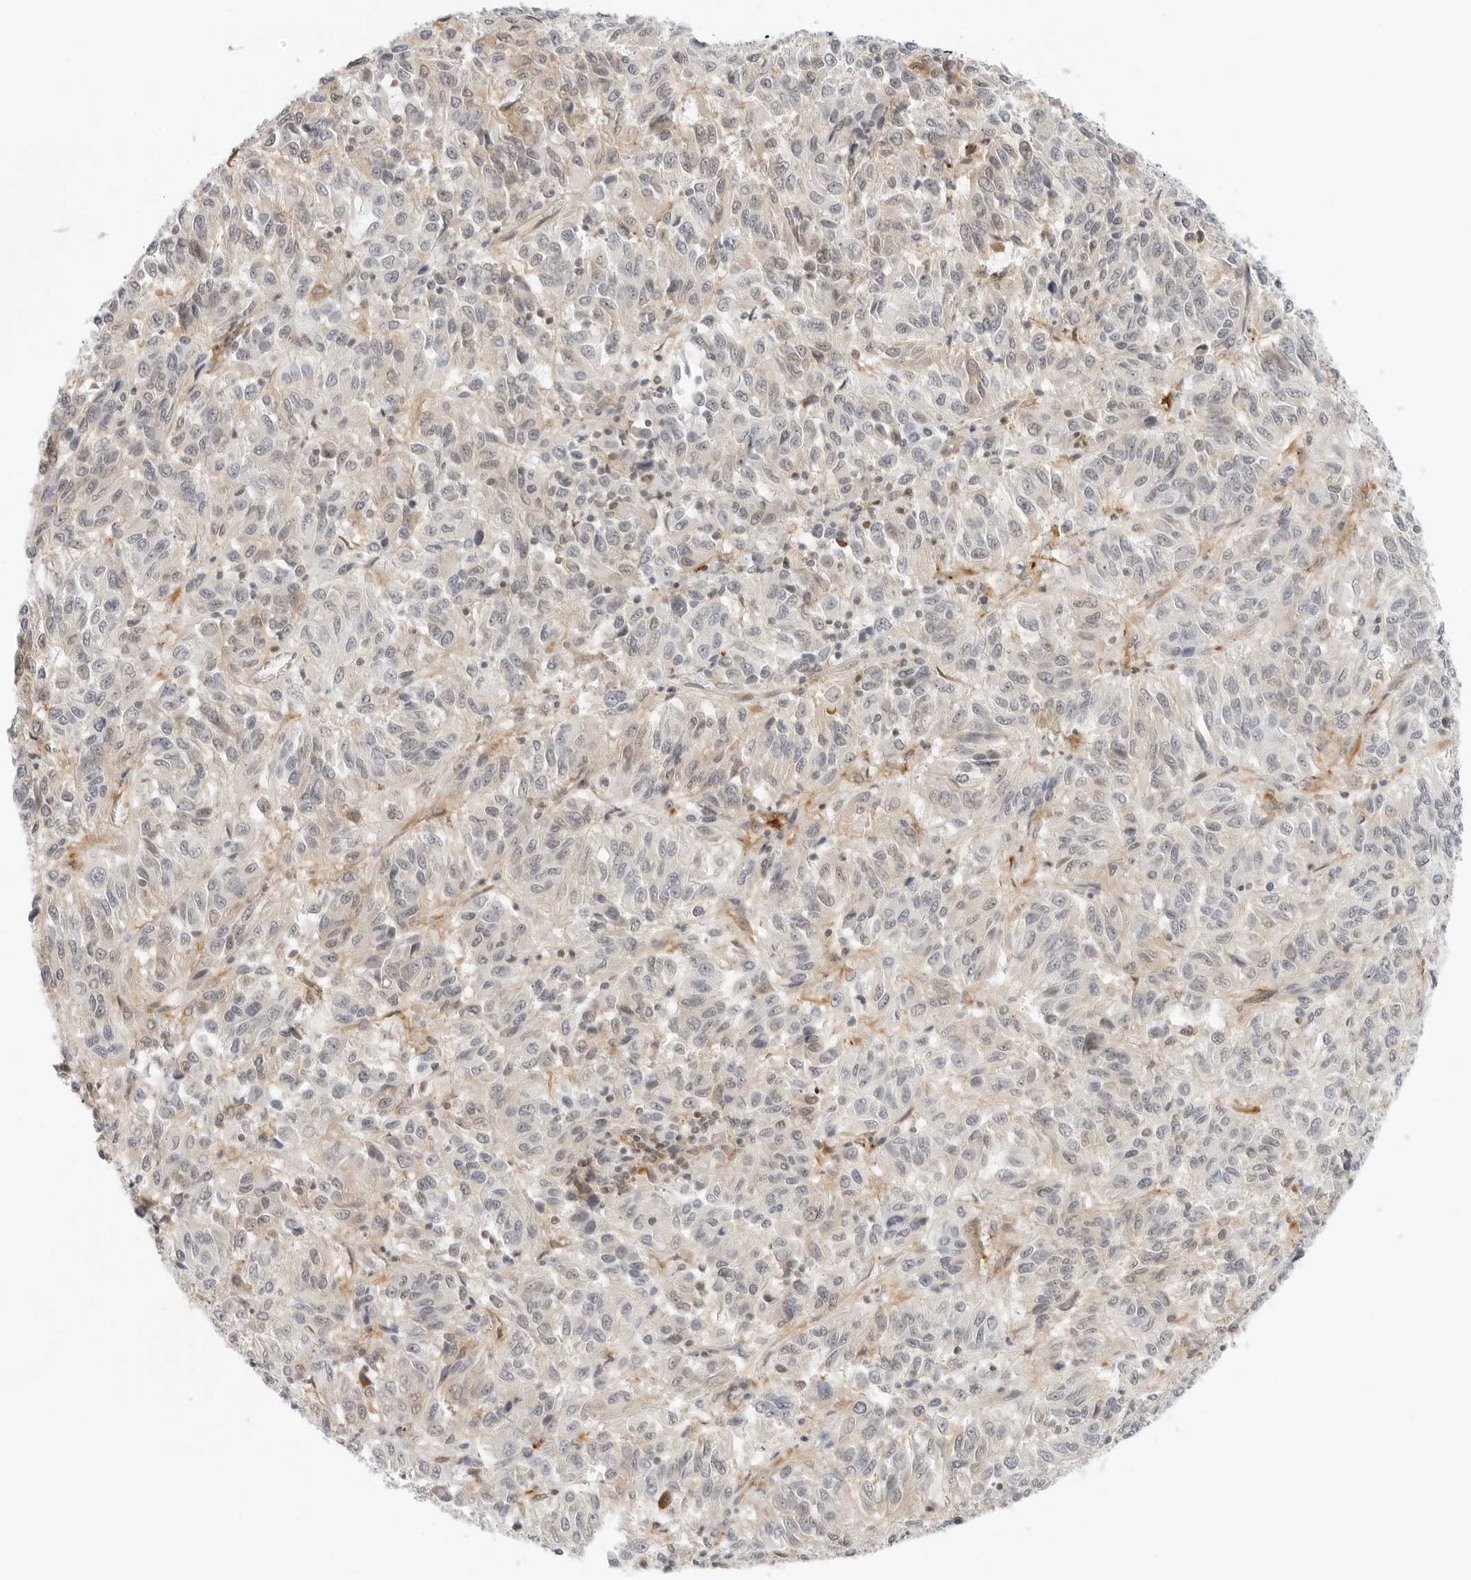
{"staining": {"intensity": "negative", "quantity": "none", "location": "none"}, "tissue": "melanoma", "cell_type": "Tumor cells", "image_type": "cancer", "snomed": [{"axis": "morphology", "description": "Malignant melanoma, Metastatic site"}, {"axis": "topography", "description": "Lung"}], "caption": "Malignant melanoma (metastatic site) was stained to show a protein in brown. There is no significant staining in tumor cells. (Brightfield microscopy of DAB (3,3'-diaminobenzidine) IHC at high magnification).", "gene": "OSCP1", "patient": {"sex": "male", "age": 64}}